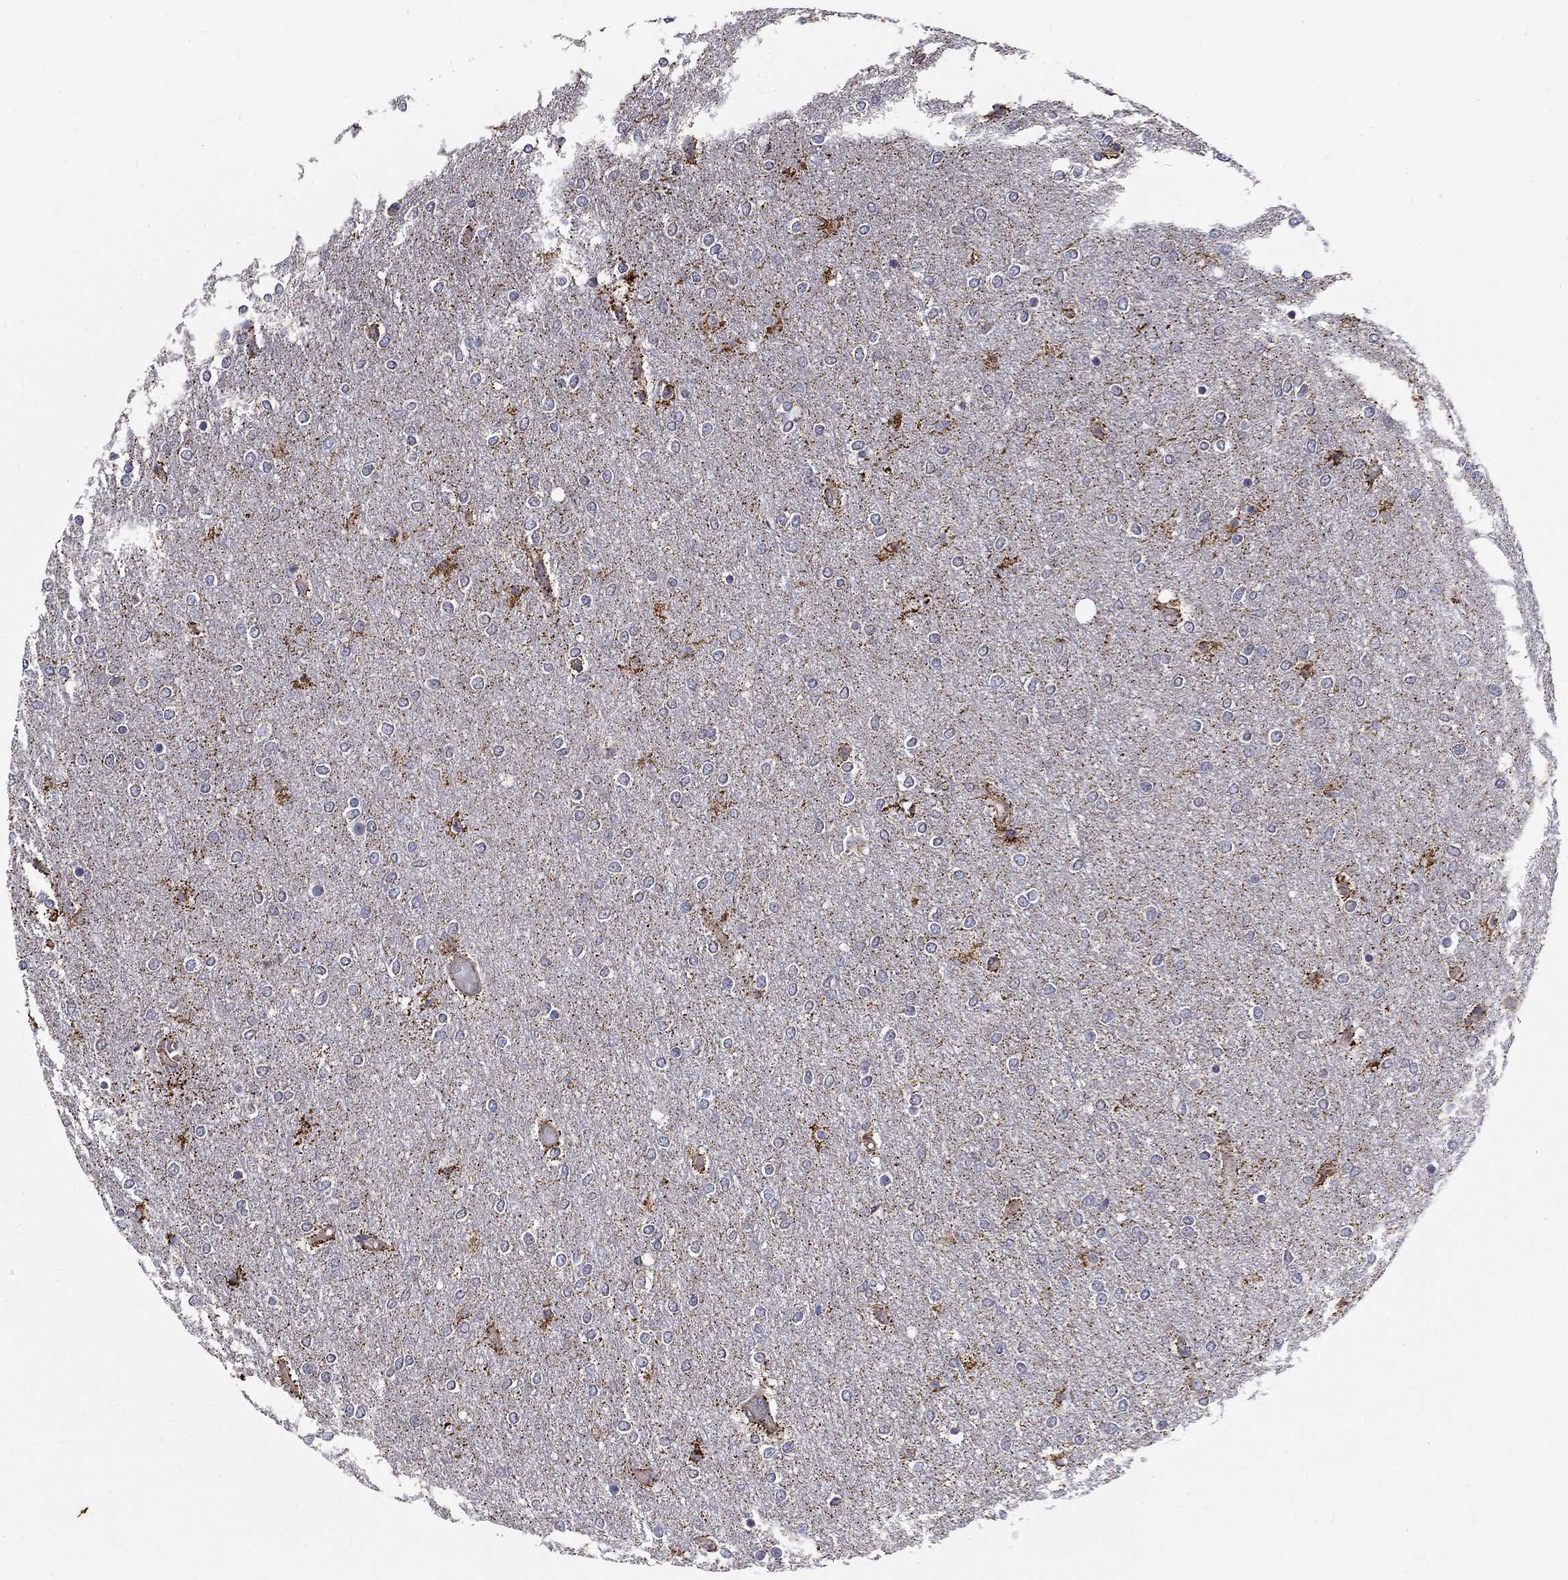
{"staining": {"intensity": "negative", "quantity": "none", "location": "none"}, "tissue": "glioma", "cell_type": "Tumor cells", "image_type": "cancer", "snomed": [{"axis": "morphology", "description": "Glioma, malignant, High grade"}, {"axis": "topography", "description": "Brain"}], "caption": "Immunohistochemical staining of human glioma demonstrates no significant positivity in tumor cells.", "gene": "ALDH4A1", "patient": {"sex": "female", "age": 61}}